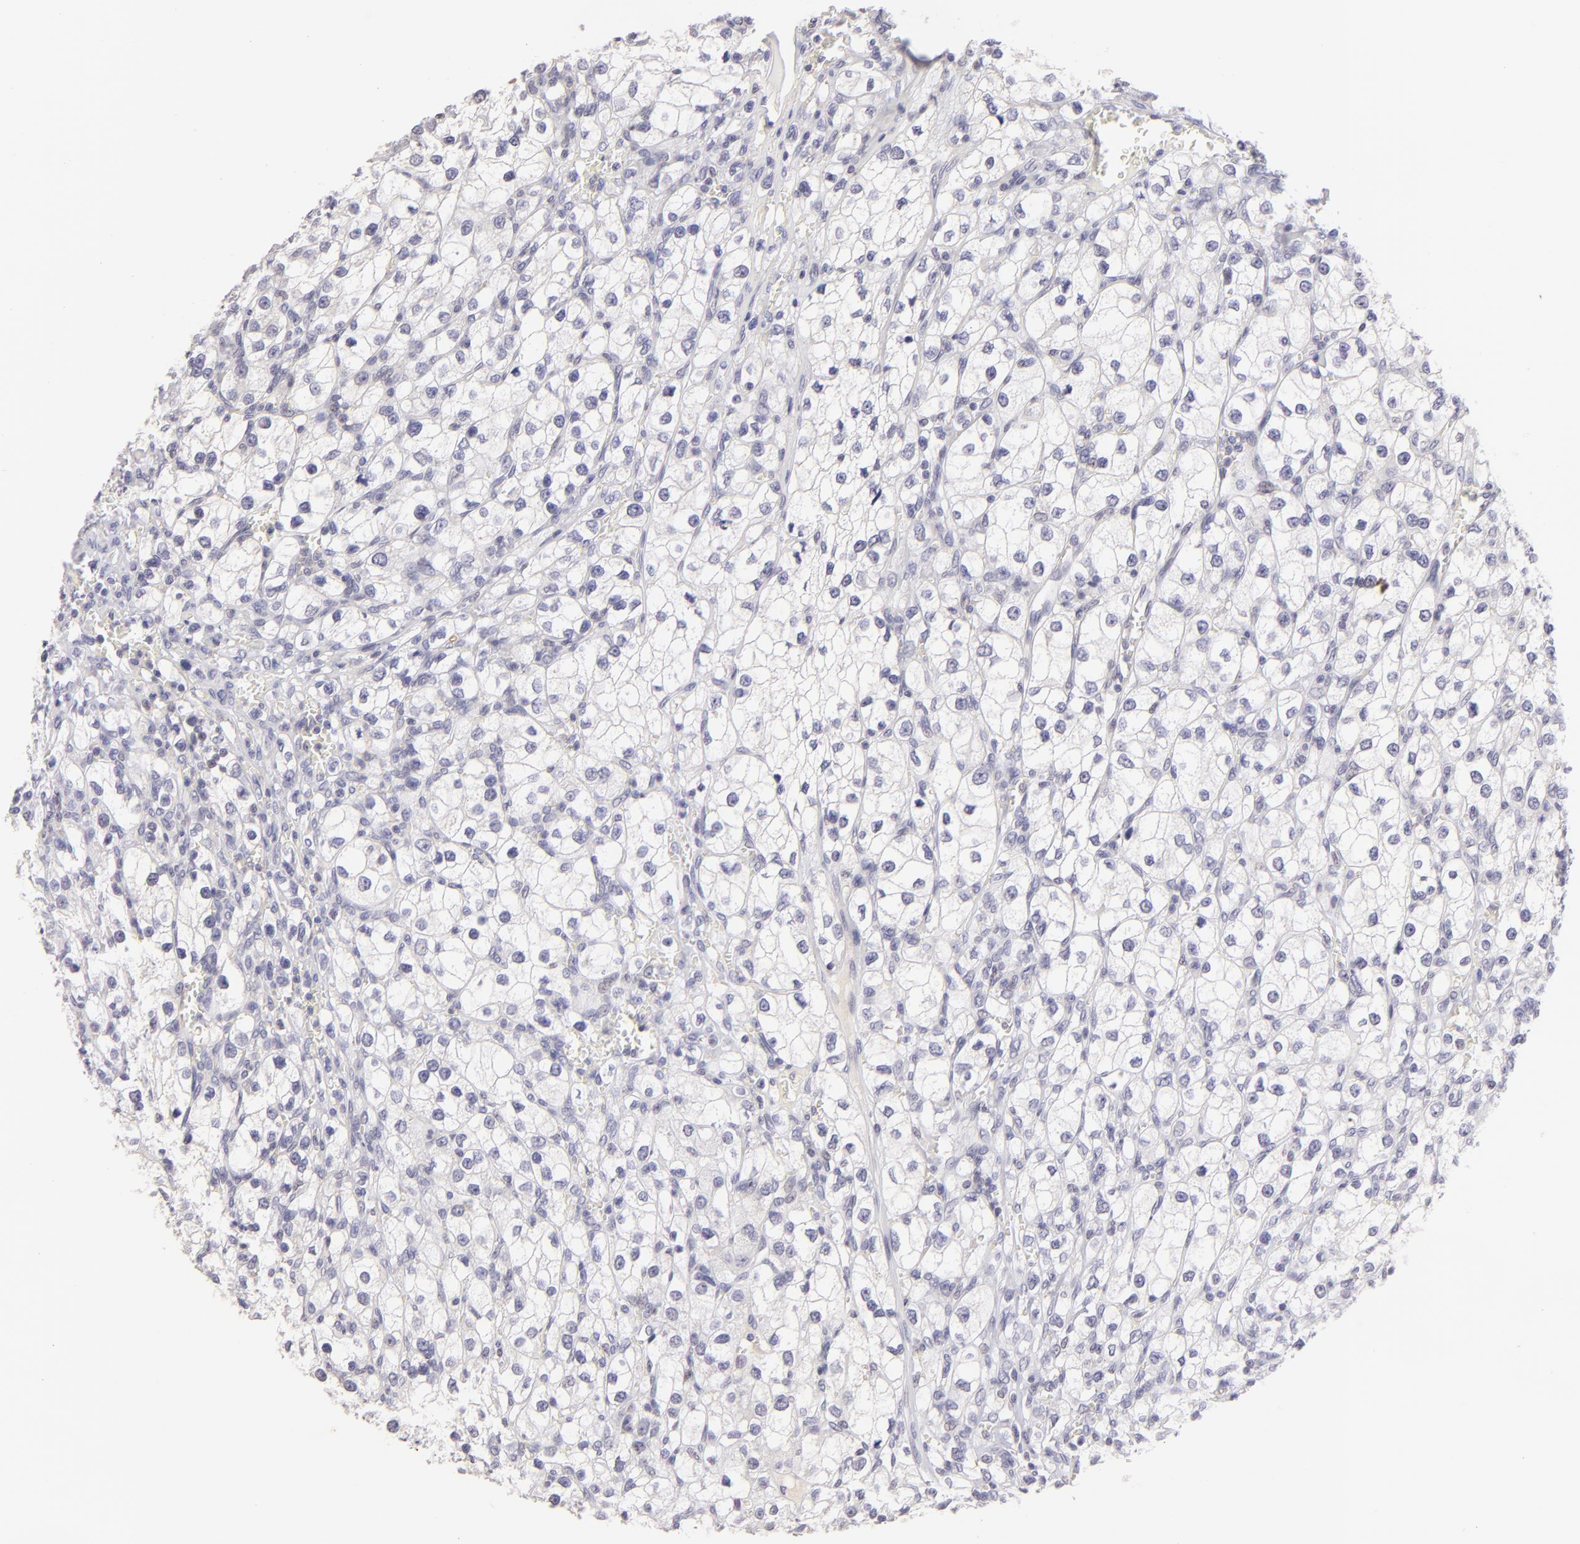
{"staining": {"intensity": "negative", "quantity": "none", "location": "none"}, "tissue": "renal cancer", "cell_type": "Tumor cells", "image_type": "cancer", "snomed": [{"axis": "morphology", "description": "Adenocarcinoma, NOS"}, {"axis": "topography", "description": "Kidney"}], "caption": "Immunohistochemistry (IHC) photomicrograph of human adenocarcinoma (renal) stained for a protein (brown), which shows no positivity in tumor cells. The staining was performed using DAB (3,3'-diaminobenzidine) to visualize the protein expression in brown, while the nuclei were stained in blue with hematoxylin (Magnification: 20x).", "gene": "MAGEA1", "patient": {"sex": "female", "age": 62}}